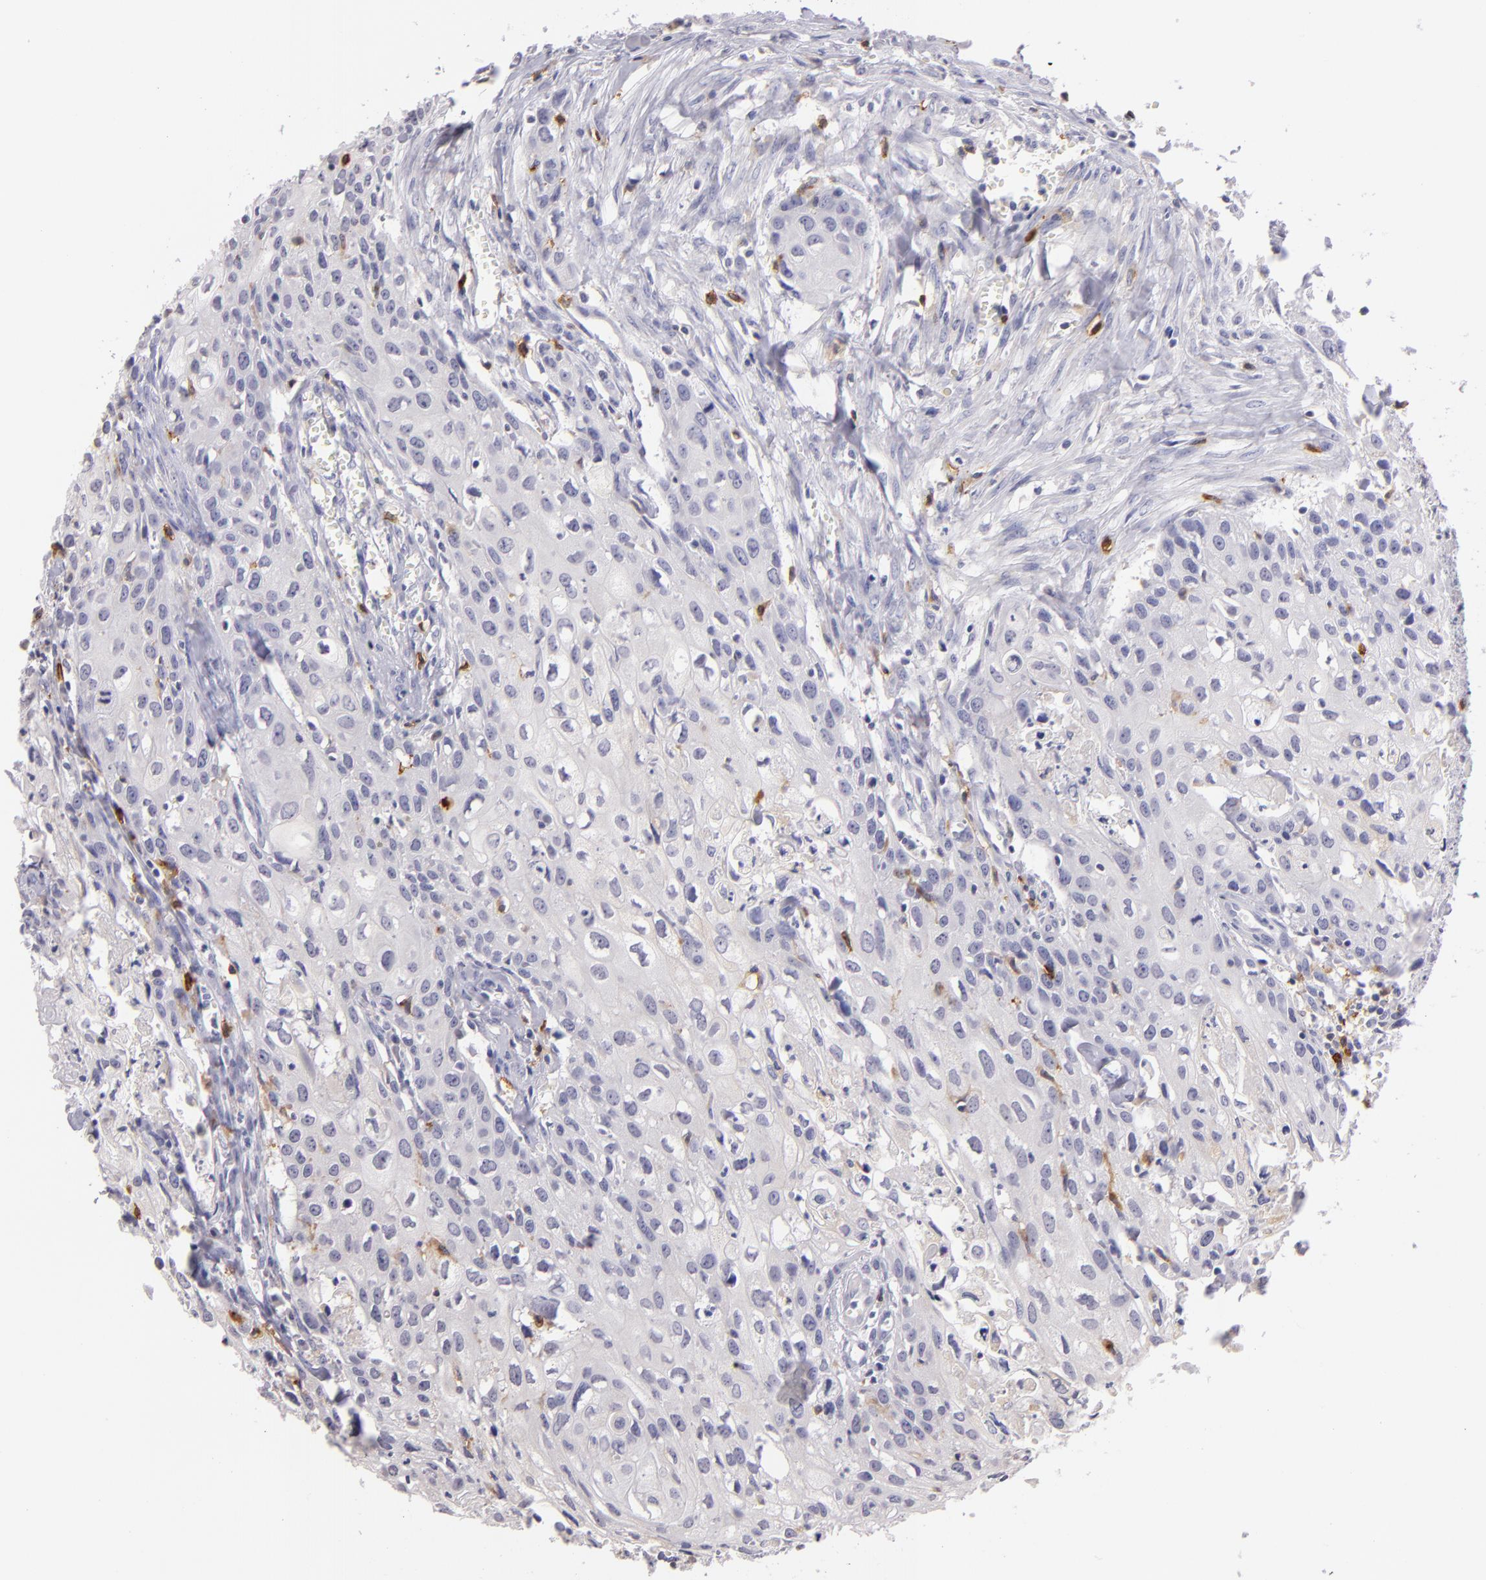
{"staining": {"intensity": "negative", "quantity": "none", "location": "none"}, "tissue": "urothelial cancer", "cell_type": "Tumor cells", "image_type": "cancer", "snomed": [{"axis": "morphology", "description": "Urothelial carcinoma, High grade"}, {"axis": "topography", "description": "Urinary bladder"}], "caption": "Human urothelial cancer stained for a protein using IHC reveals no staining in tumor cells.", "gene": "IL2RA", "patient": {"sex": "male", "age": 54}}